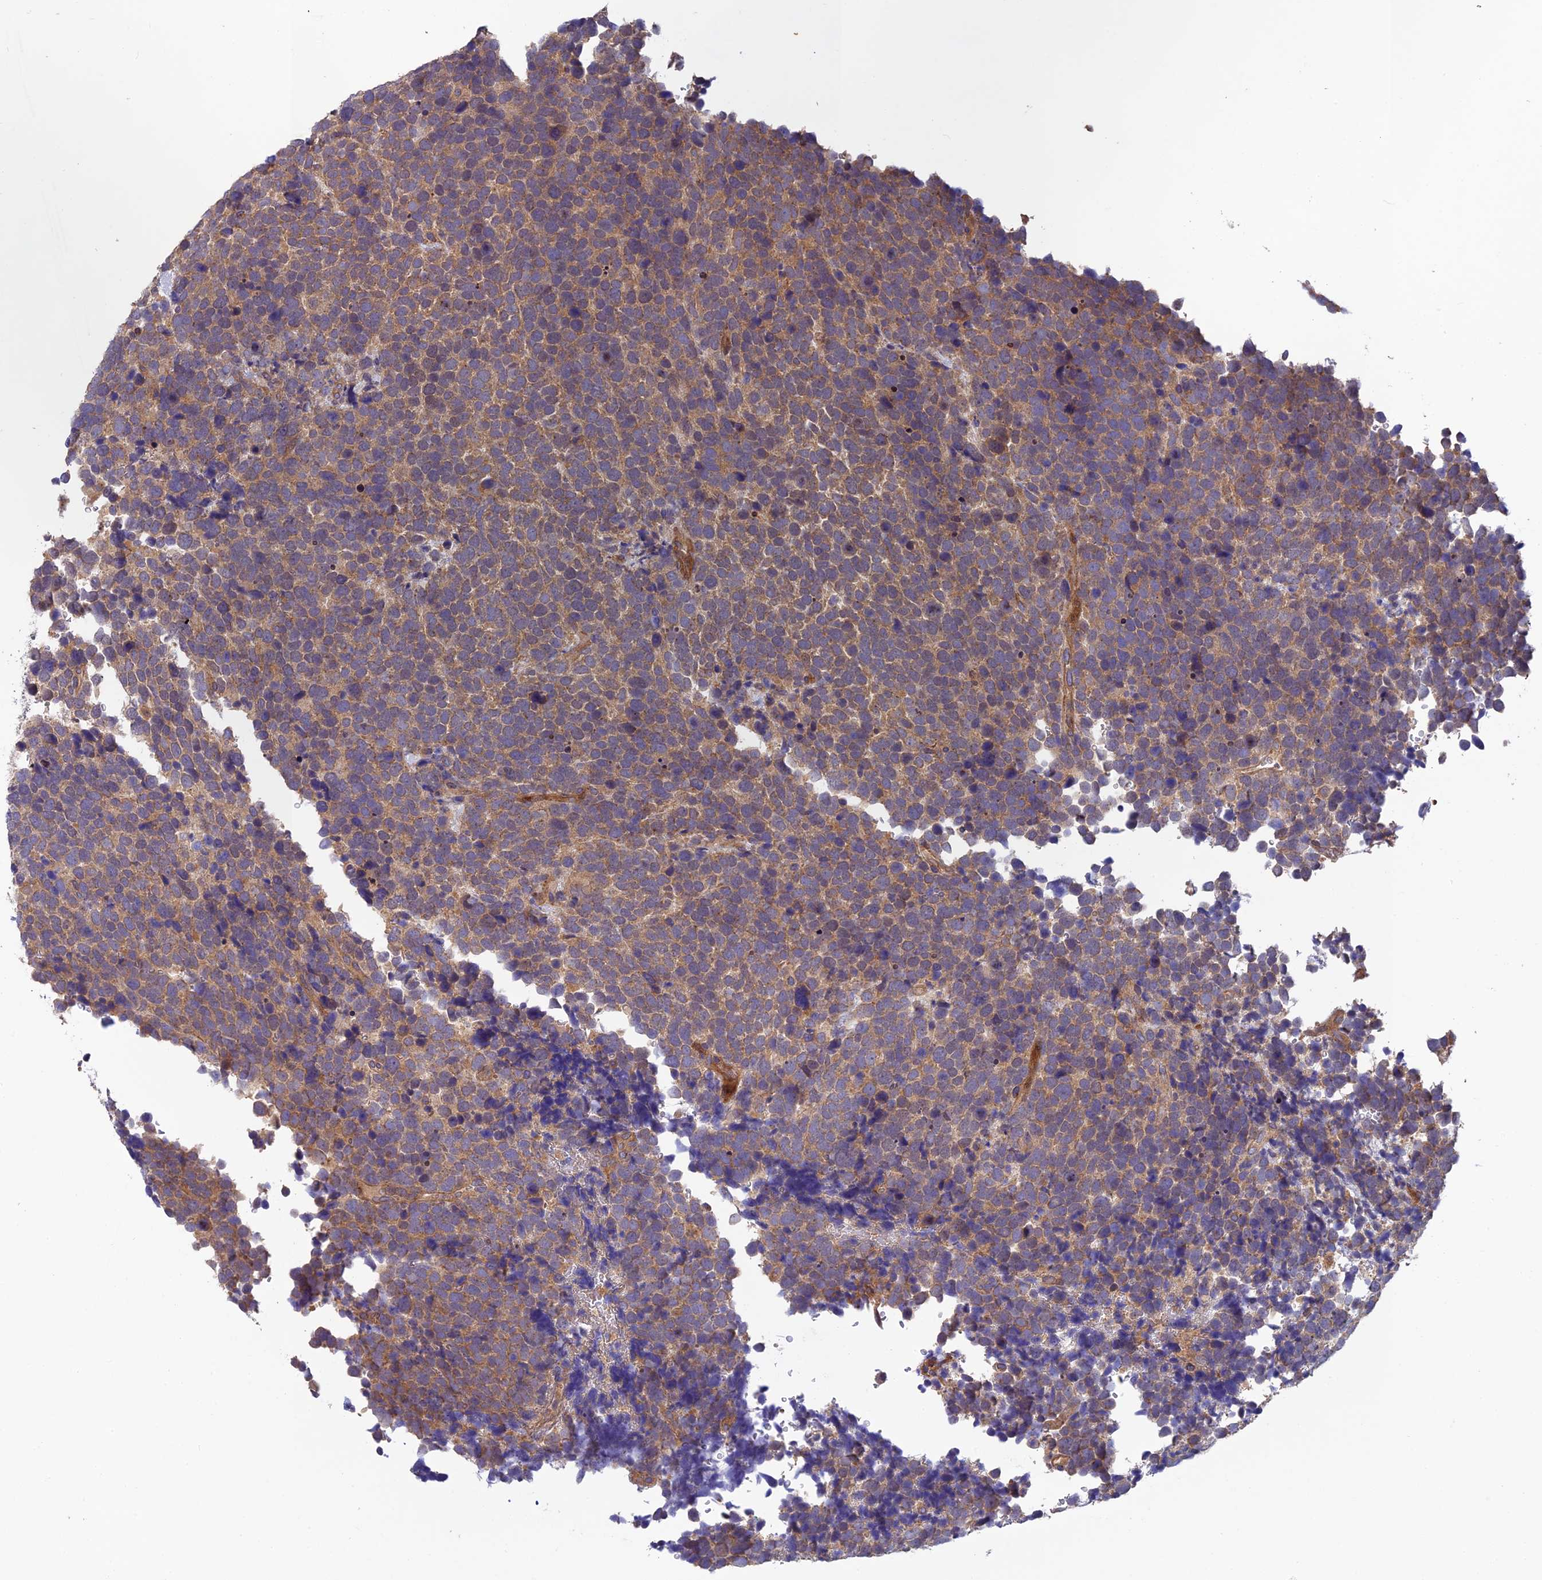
{"staining": {"intensity": "moderate", "quantity": ">75%", "location": "cytoplasmic/membranous"}, "tissue": "urothelial cancer", "cell_type": "Tumor cells", "image_type": "cancer", "snomed": [{"axis": "morphology", "description": "Urothelial carcinoma, High grade"}, {"axis": "topography", "description": "Urinary bladder"}], "caption": "A brown stain shows moderate cytoplasmic/membranous expression of a protein in high-grade urothelial carcinoma tumor cells. (DAB IHC with brightfield microscopy, high magnification).", "gene": "ADAMTS15", "patient": {"sex": "female", "age": 82}}